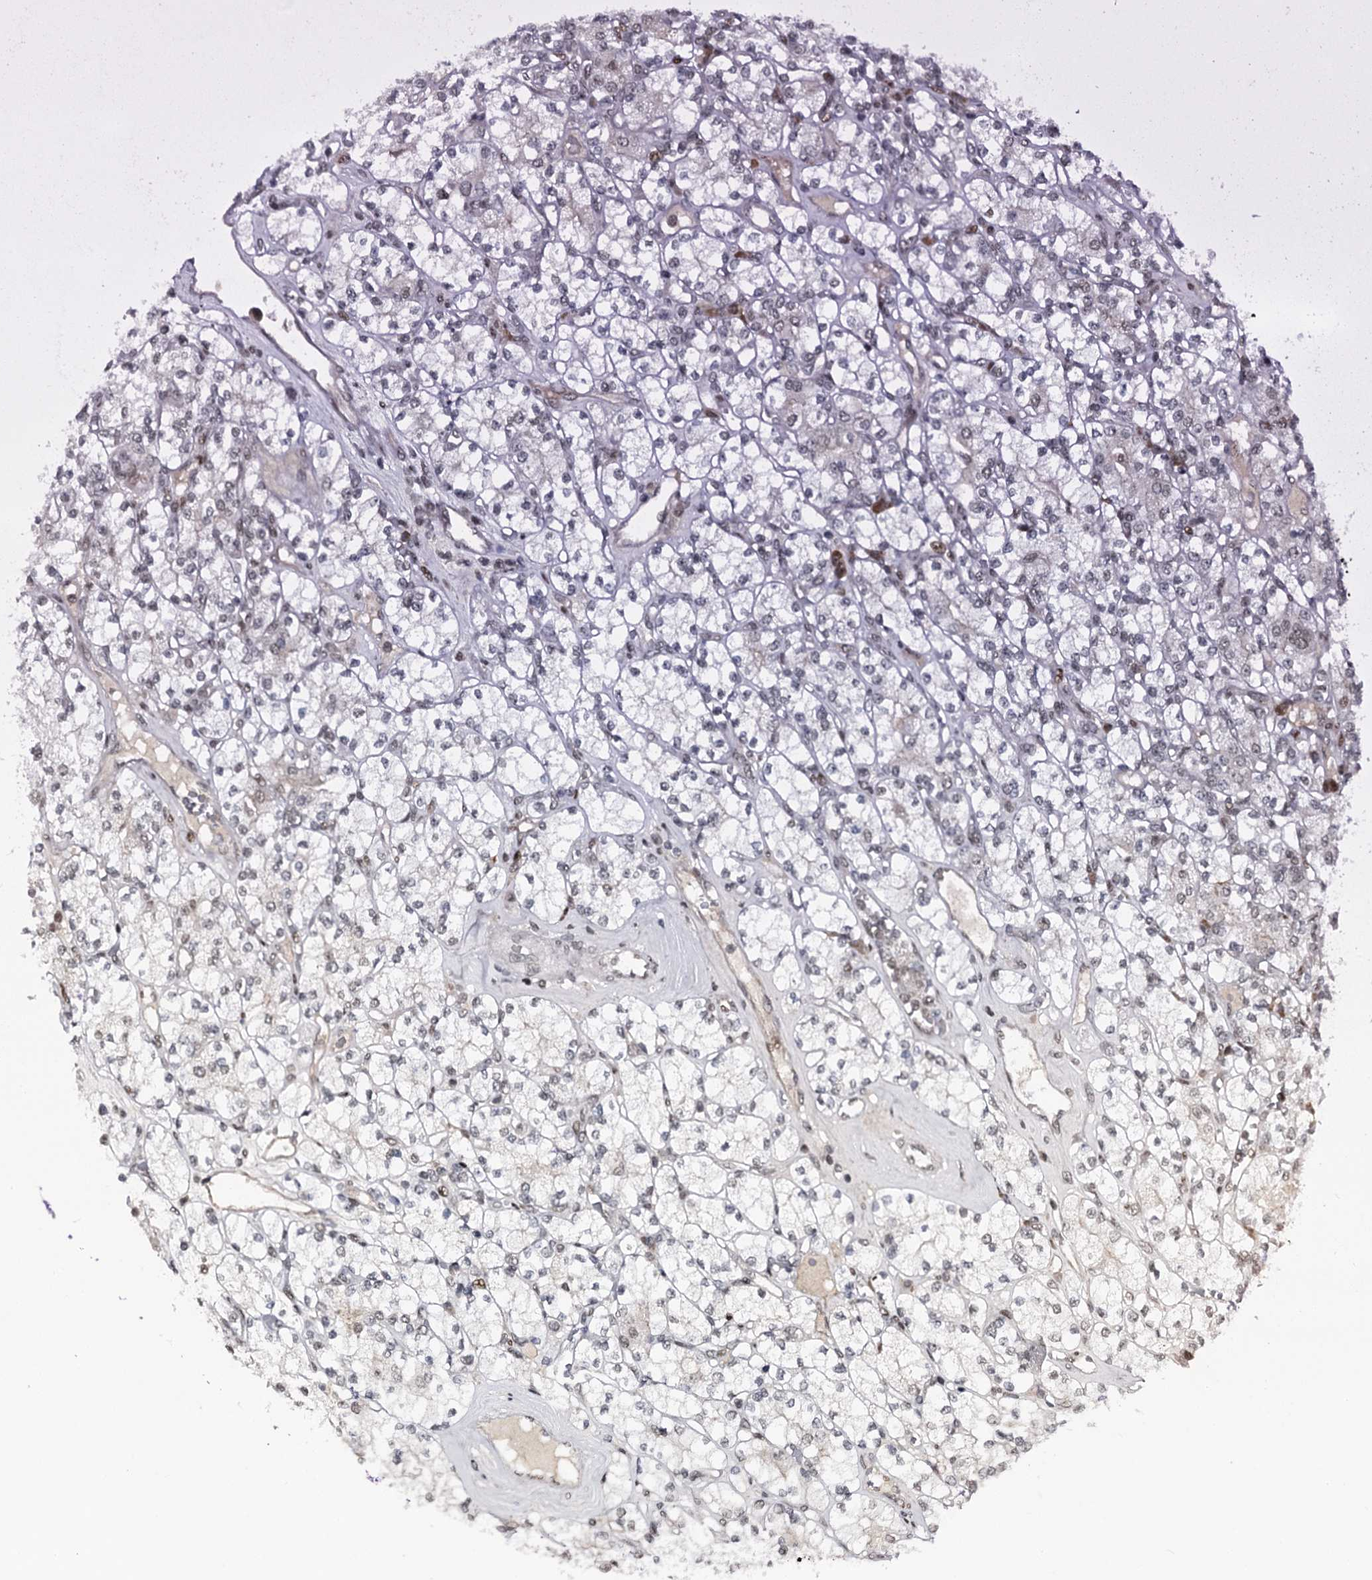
{"staining": {"intensity": "weak", "quantity": "25%-75%", "location": "nuclear"}, "tissue": "renal cancer", "cell_type": "Tumor cells", "image_type": "cancer", "snomed": [{"axis": "morphology", "description": "Adenocarcinoma, NOS"}, {"axis": "topography", "description": "Kidney"}], "caption": "Renal adenocarcinoma tissue demonstrates weak nuclear expression in approximately 25%-75% of tumor cells, visualized by immunohistochemistry.", "gene": "RUFY2", "patient": {"sex": "male", "age": 77}}